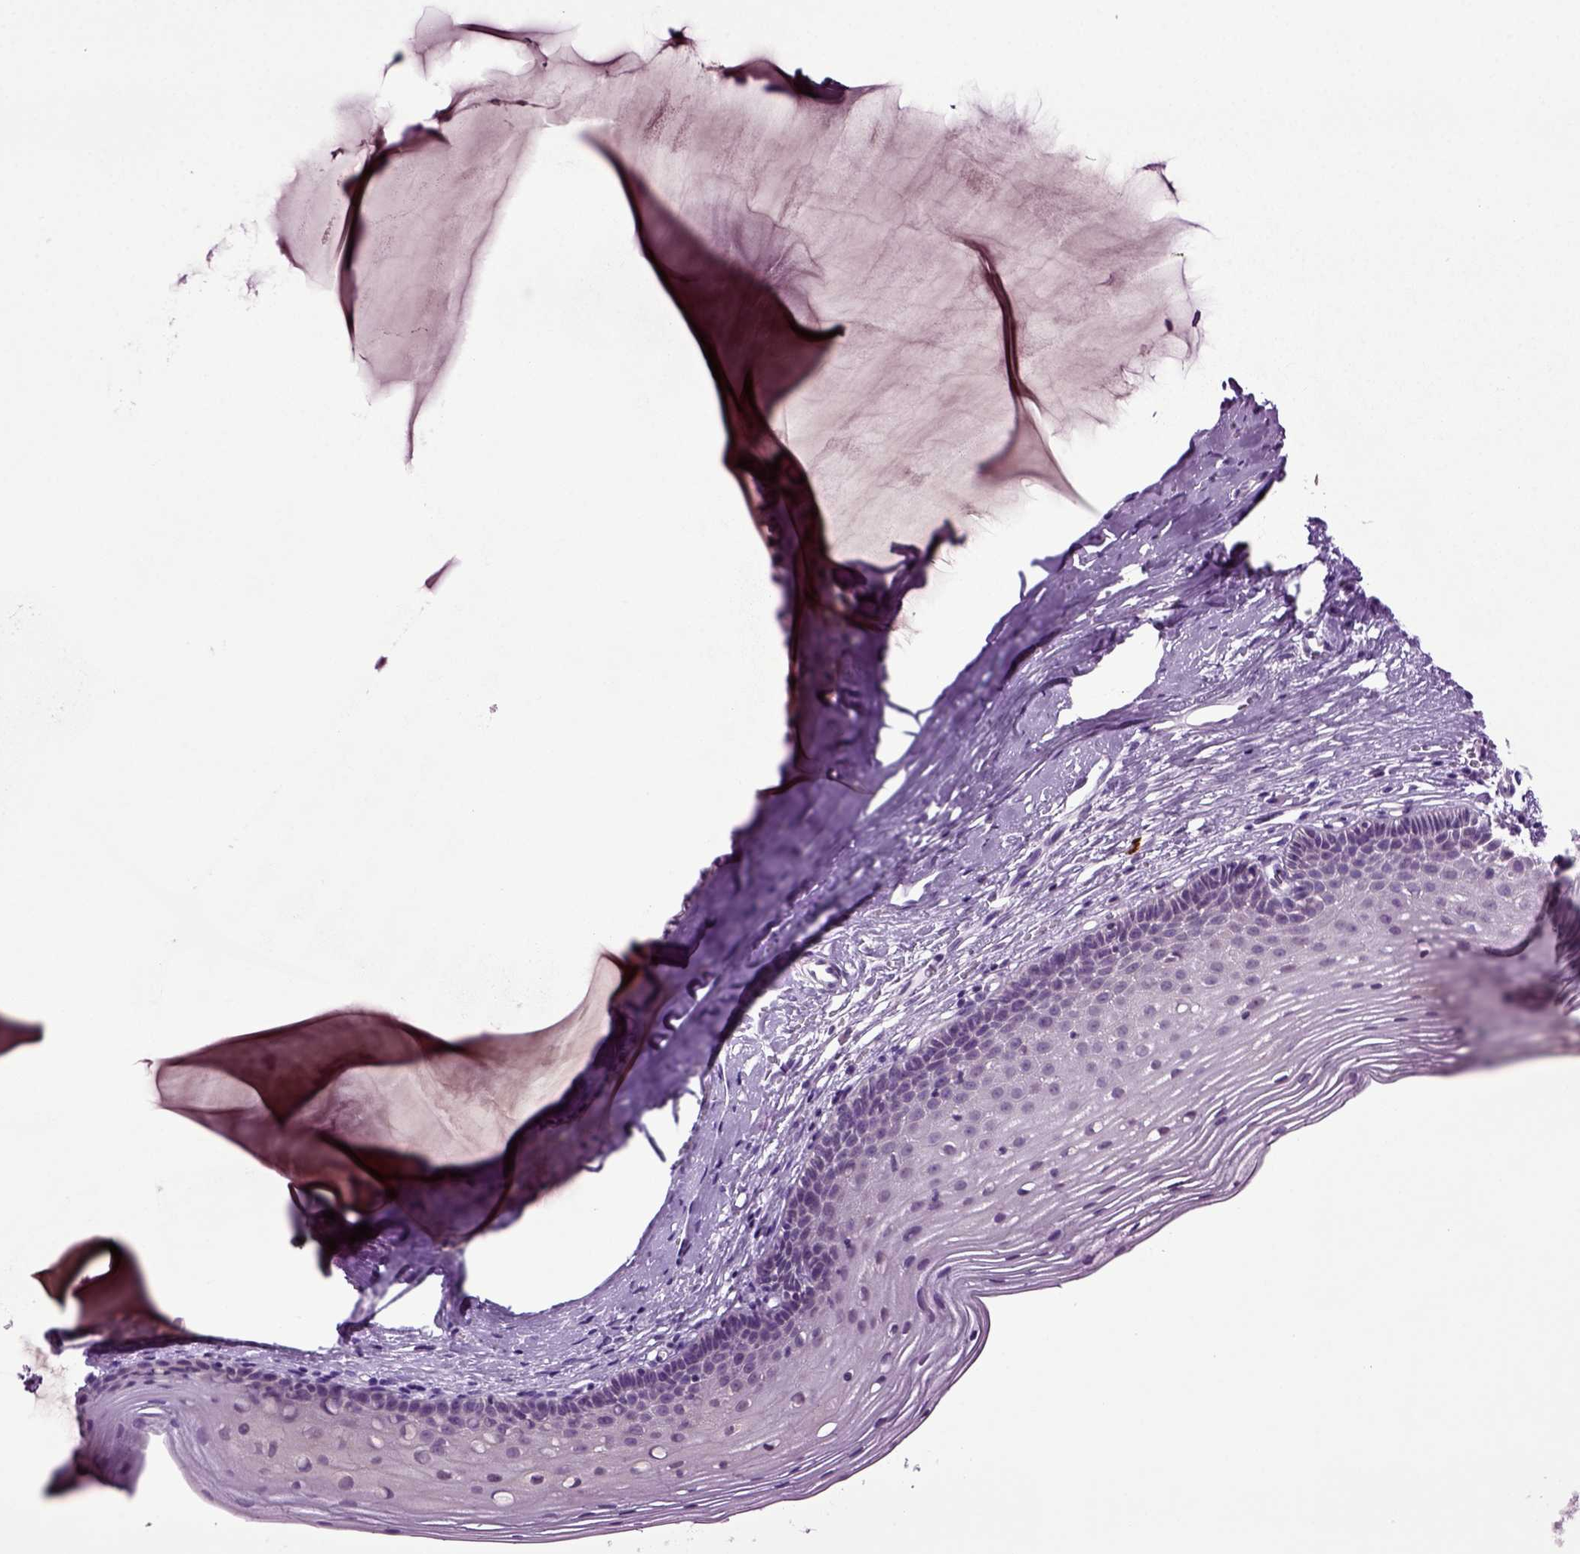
{"staining": {"intensity": "negative", "quantity": "none", "location": "none"}, "tissue": "cervix", "cell_type": "Glandular cells", "image_type": "normal", "snomed": [{"axis": "morphology", "description": "Normal tissue, NOS"}, {"axis": "topography", "description": "Cervix"}], "caption": "Cervix was stained to show a protein in brown. There is no significant positivity in glandular cells. Nuclei are stained in blue.", "gene": "FGF11", "patient": {"sex": "female", "age": 40}}